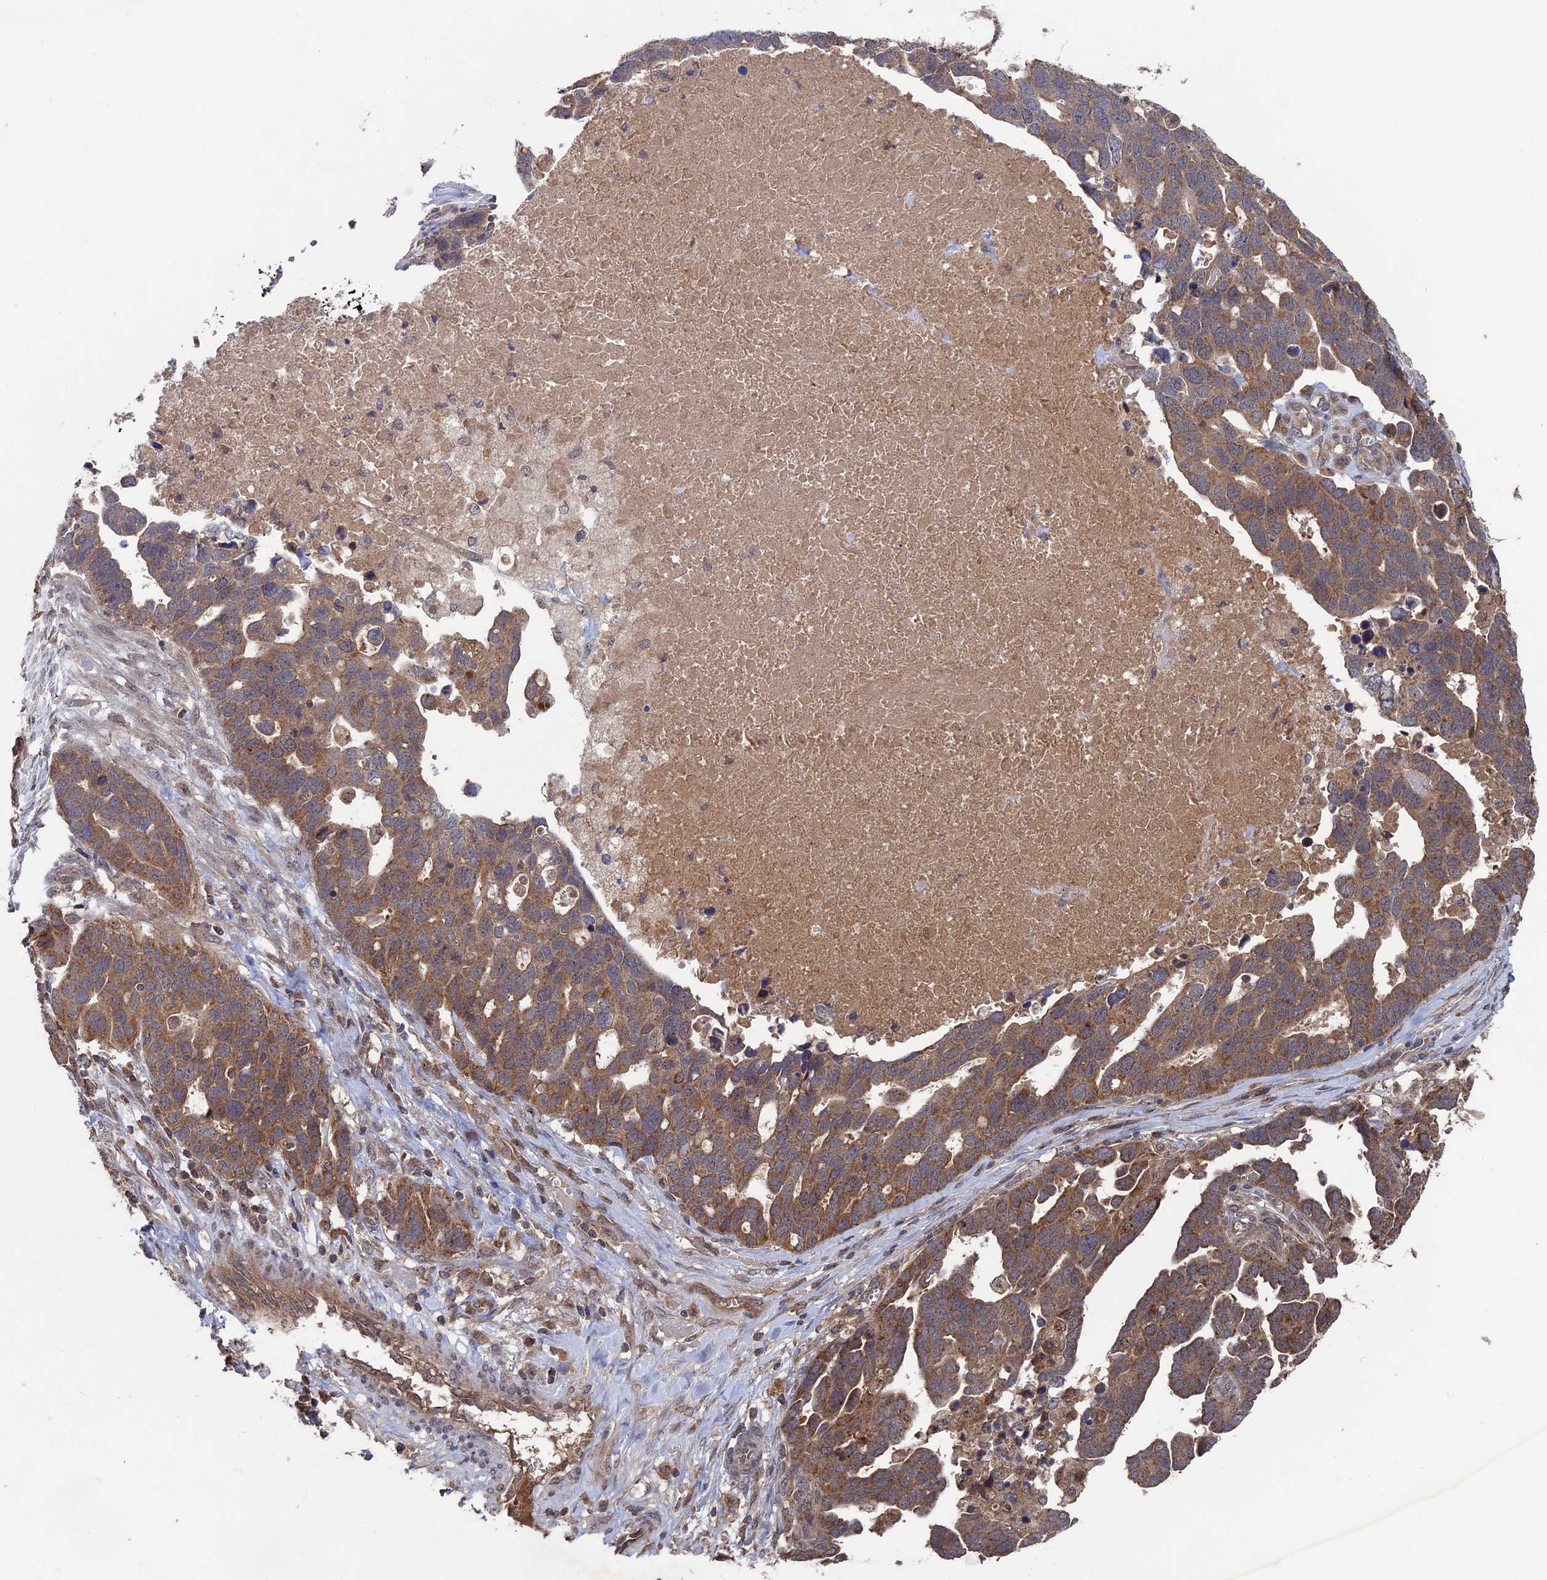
{"staining": {"intensity": "moderate", "quantity": ">75%", "location": "cytoplasmic/membranous"}, "tissue": "ovarian cancer", "cell_type": "Tumor cells", "image_type": "cancer", "snomed": [{"axis": "morphology", "description": "Cystadenocarcinoma, serous, NOS"}, {"axis": "topography", "description": "Ovary"}], "caption": "IHC (DAB (3,3'-diaminobenzidine)) staining of ovarian serous cystadenocarcinoma shows moderate cytoplasmic/membranous protein expression in about >75% of tumor cells. (DAB IHC, brown staining for protein, blue staining for nuclei).", "gene": "RAB15", "patient": {"sex": "female", "age": 54}}